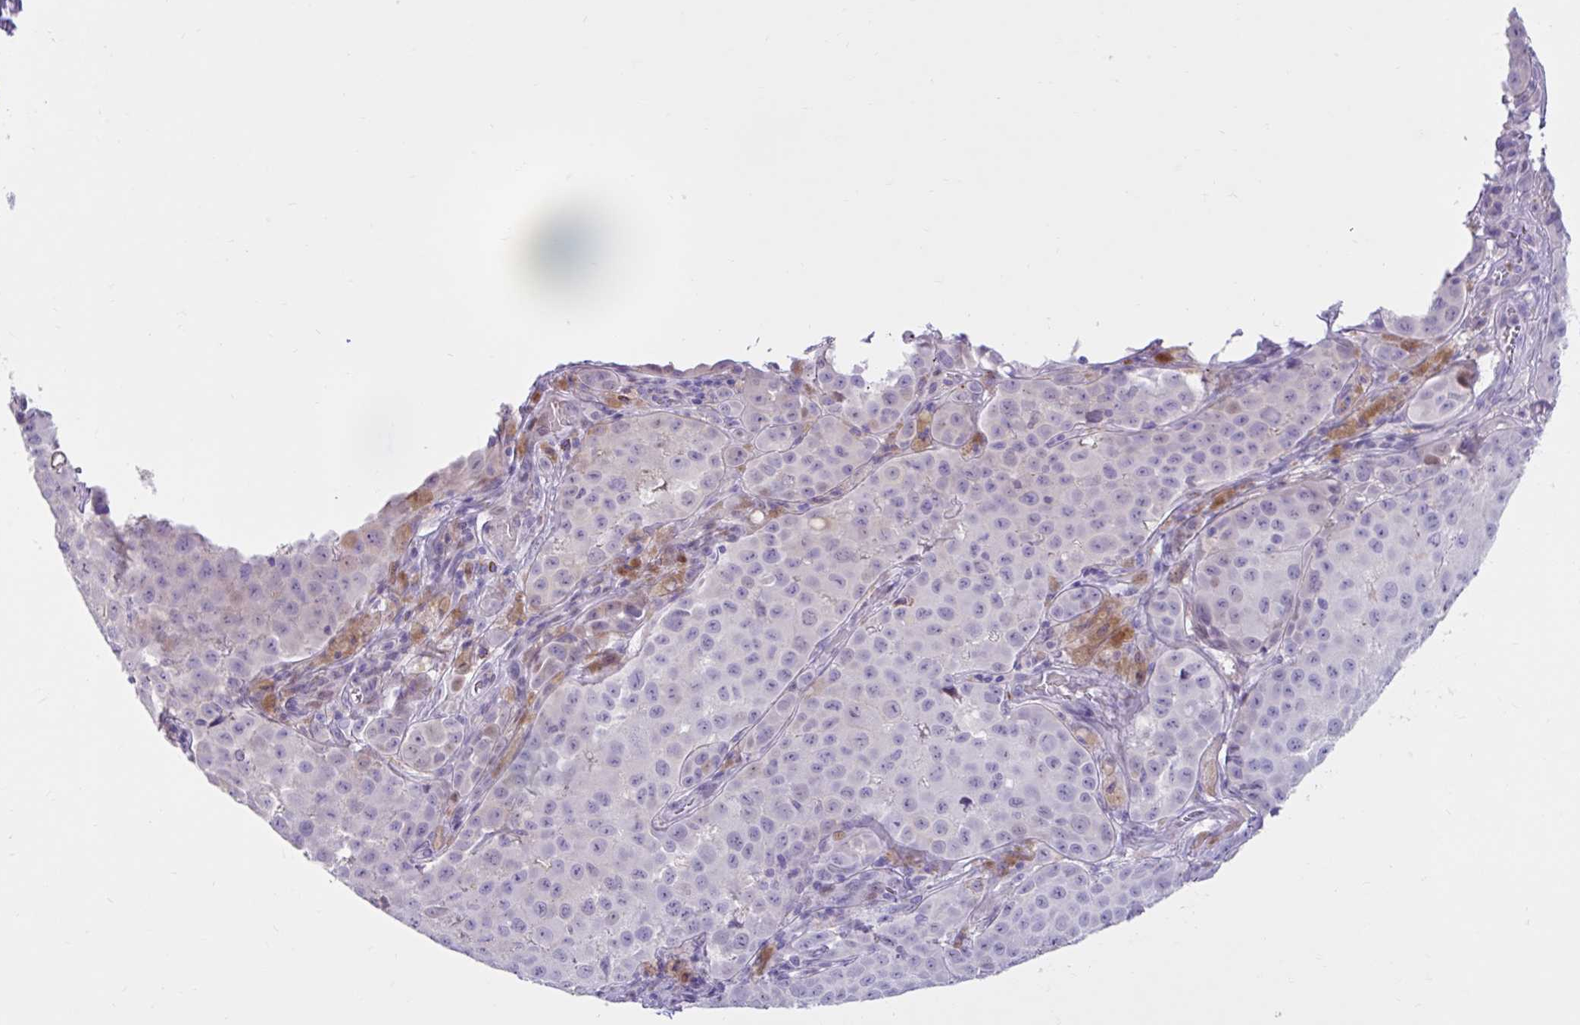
{"staining": {"intensity": "negative", "quantity": "none", "location": "none"}, "tissue": "melanoma", "cell_type": "Tumor cells", "image_type": "cancer", "snomed": [{"axis": "morphology", "description": "Malignant melanoma, NOS"}, {"axis": "topography", "description": "Skin"}], "caption": "DAB (3,3'-diaminobenzidine) immunohistochemical staining of human melanoma displays no significant positivity in tumor cells. (Brightfield microscopy of DAB IHC at high magnification).", "gene": "NHLH2", "patient": {"sex": "male", "age": 64}}